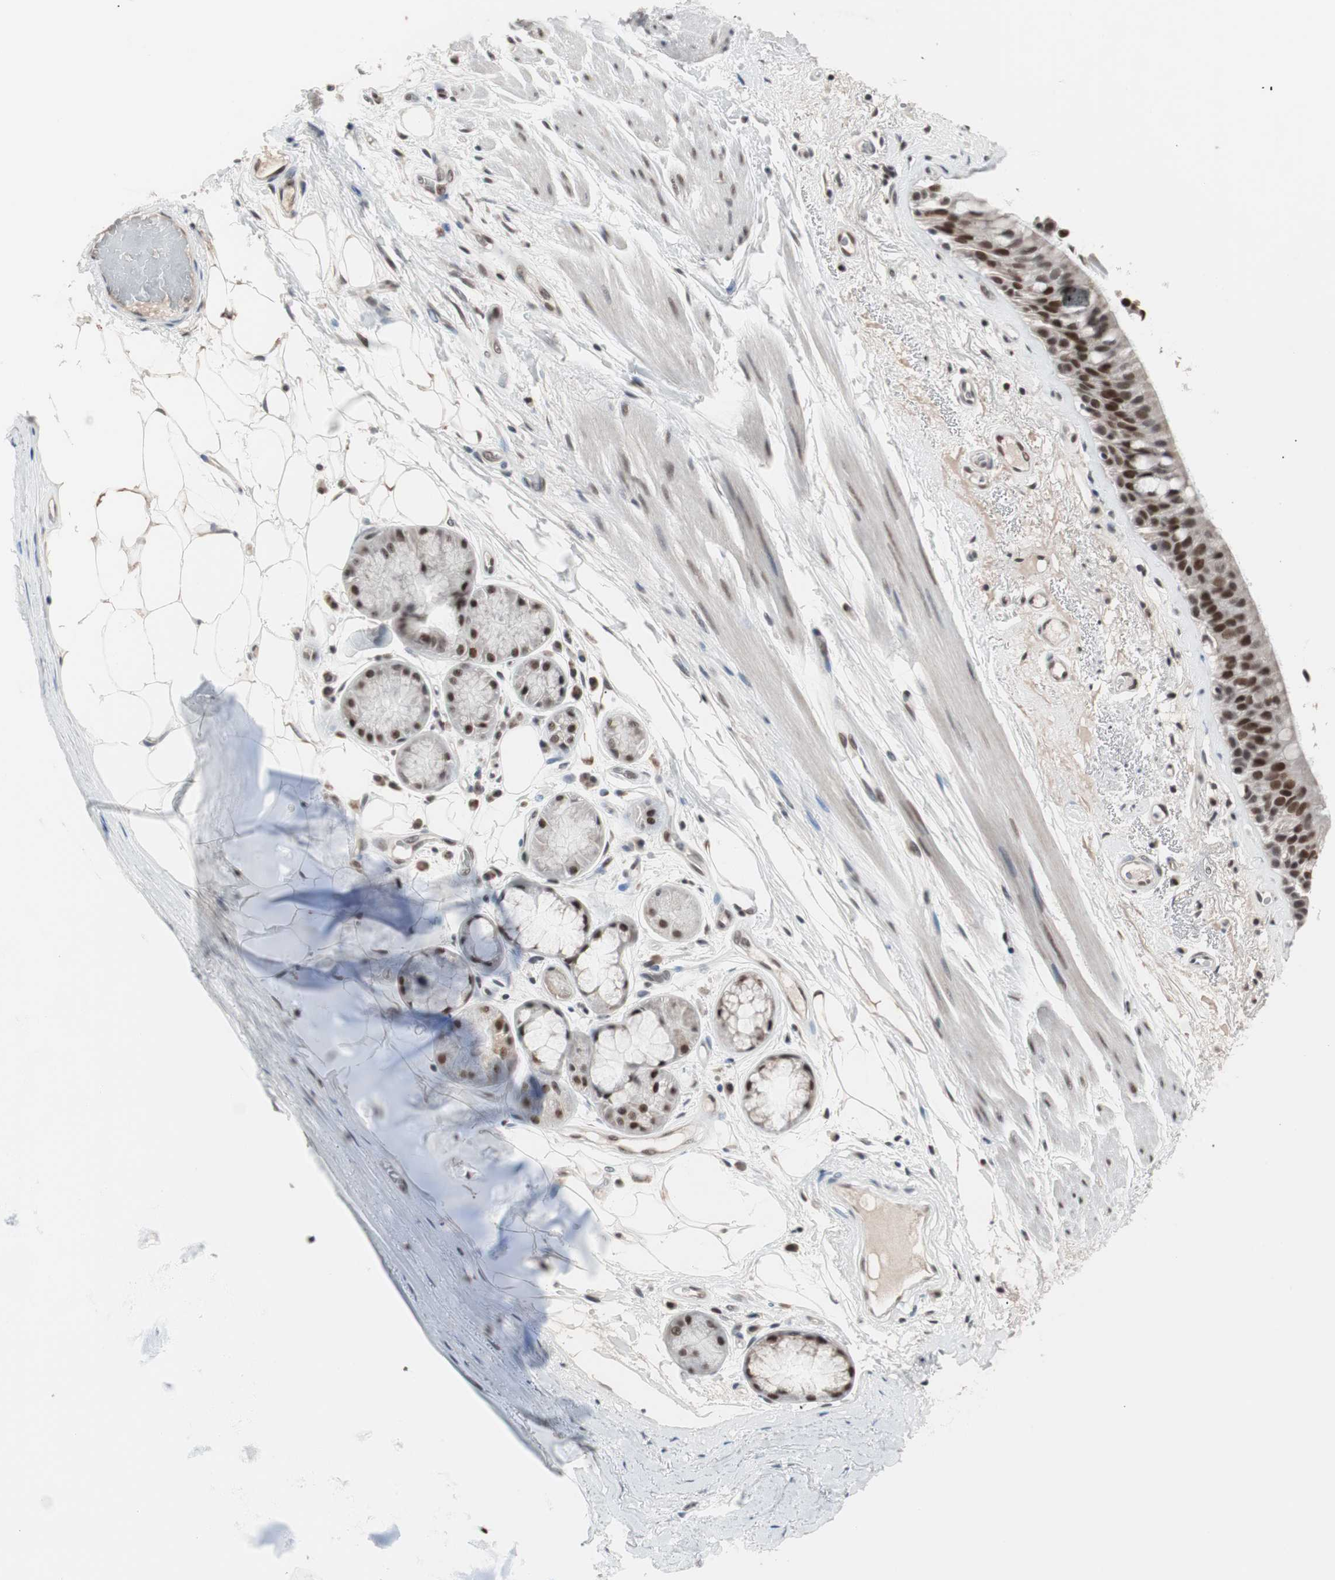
{"staining": {"intensity": "strong", "quantity": ">75%", "location": "nuclear"}, "tissue": "bronchus", "cell_type": "Respiratory epithelial cells", "image_type": "normal", "snomed": [{"axis": "morphology", "description": "Normal tissue, NOS"}, {"axis": "topography", "description": "Bronchus"}], "caption": "Immunohistochemical staining of benign bronchus shows high levels of strong nuclear staining in about >75% of respiratory epithelial cells.", "gene": "LIG3", "patient": {"sex": "male", "age": 66}}